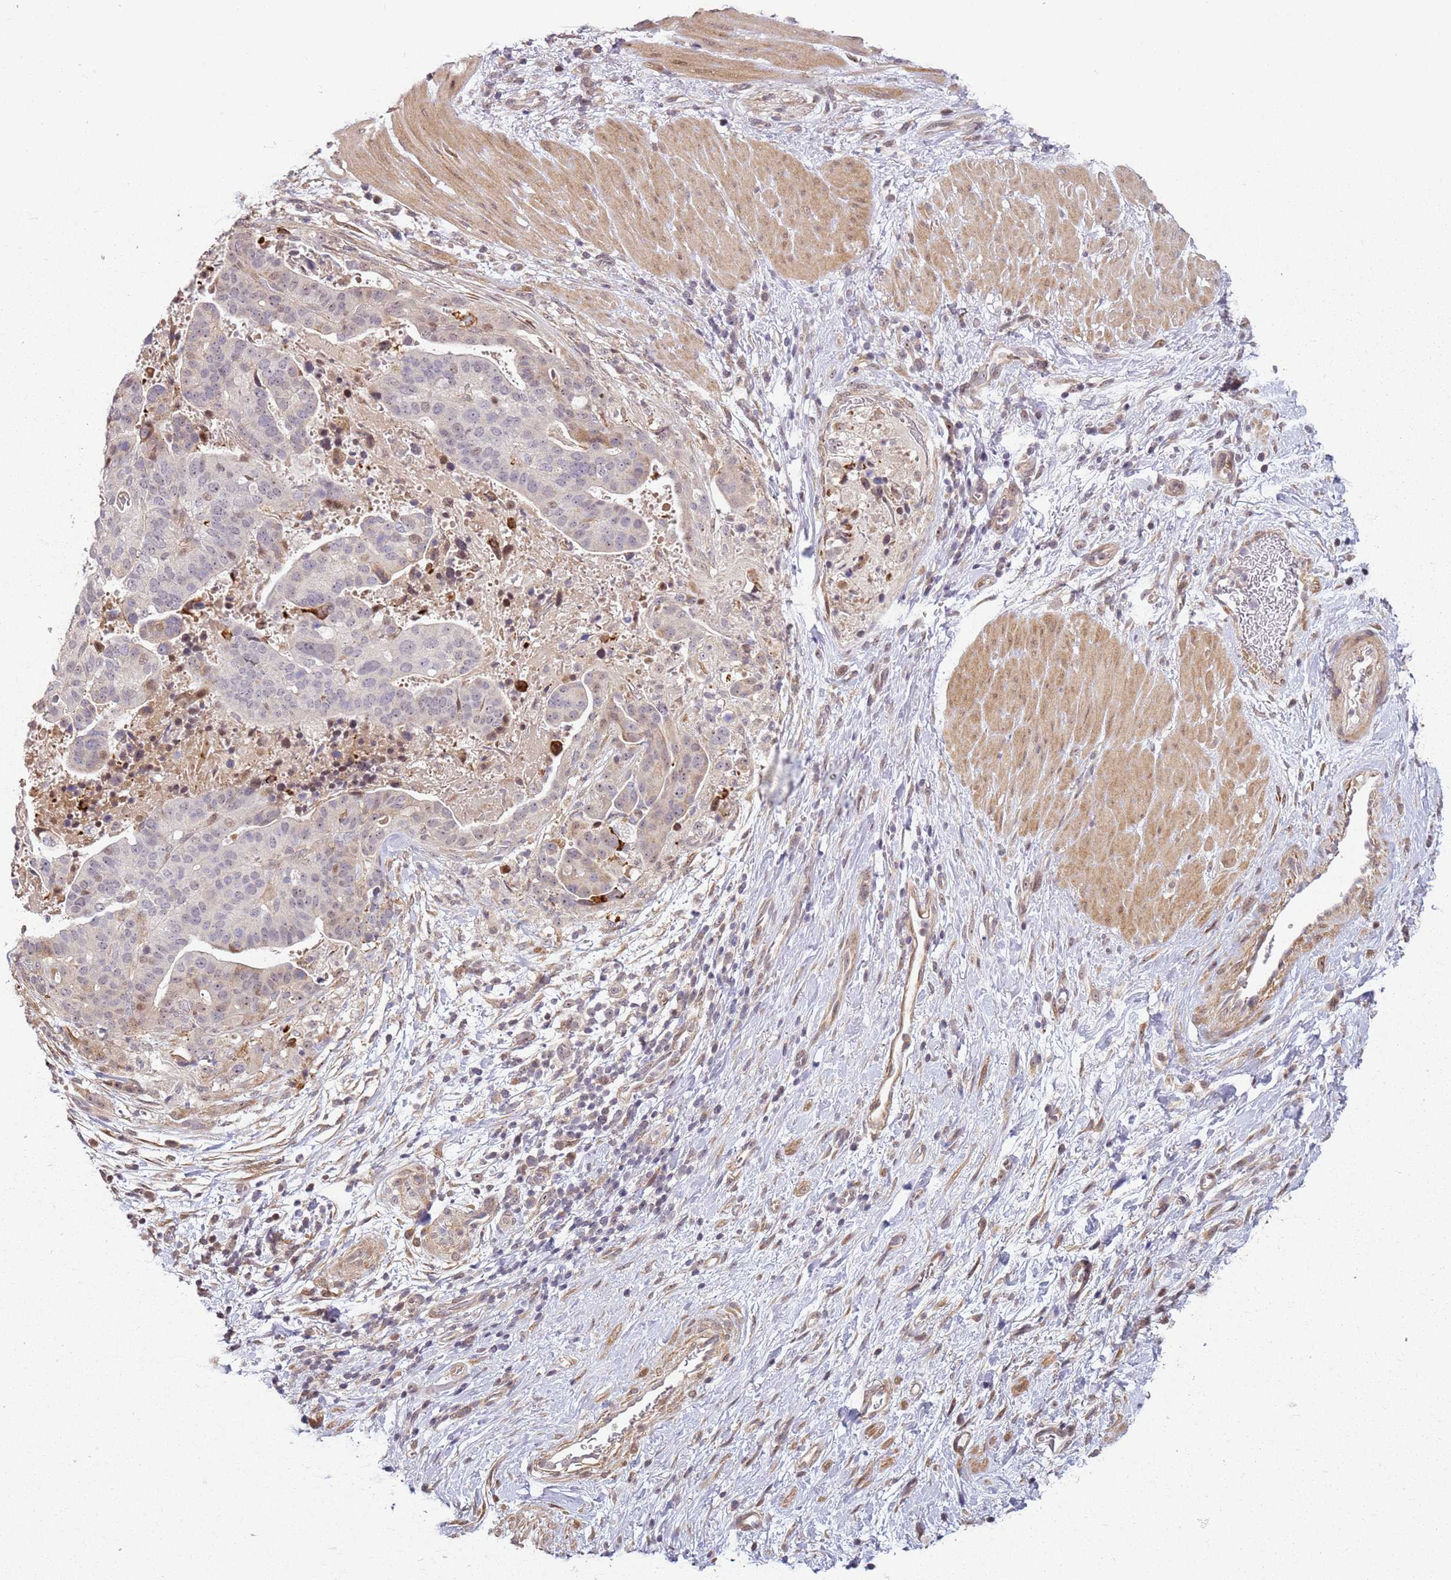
{"staining": {"intensity": "weak", "quantity": "<25%", "location": "nuclear"}, "tissue": "stomach cancer", "cell_type": "Tumor cells", "image_type": "cancer", "snomed": [{"axis": "morphology", "description": "Adenocarcinoma, NOS"}, {"axis": "topography", "description": "Stomach"}], "caption": "This is a photomicrograph of immunohistochemistry (IHC) staining of stomach adenocarcinoma, which shows no staining in tumor cells.", "gene": "CHURC1", "patient": {"sex": "male", "age": 48}}